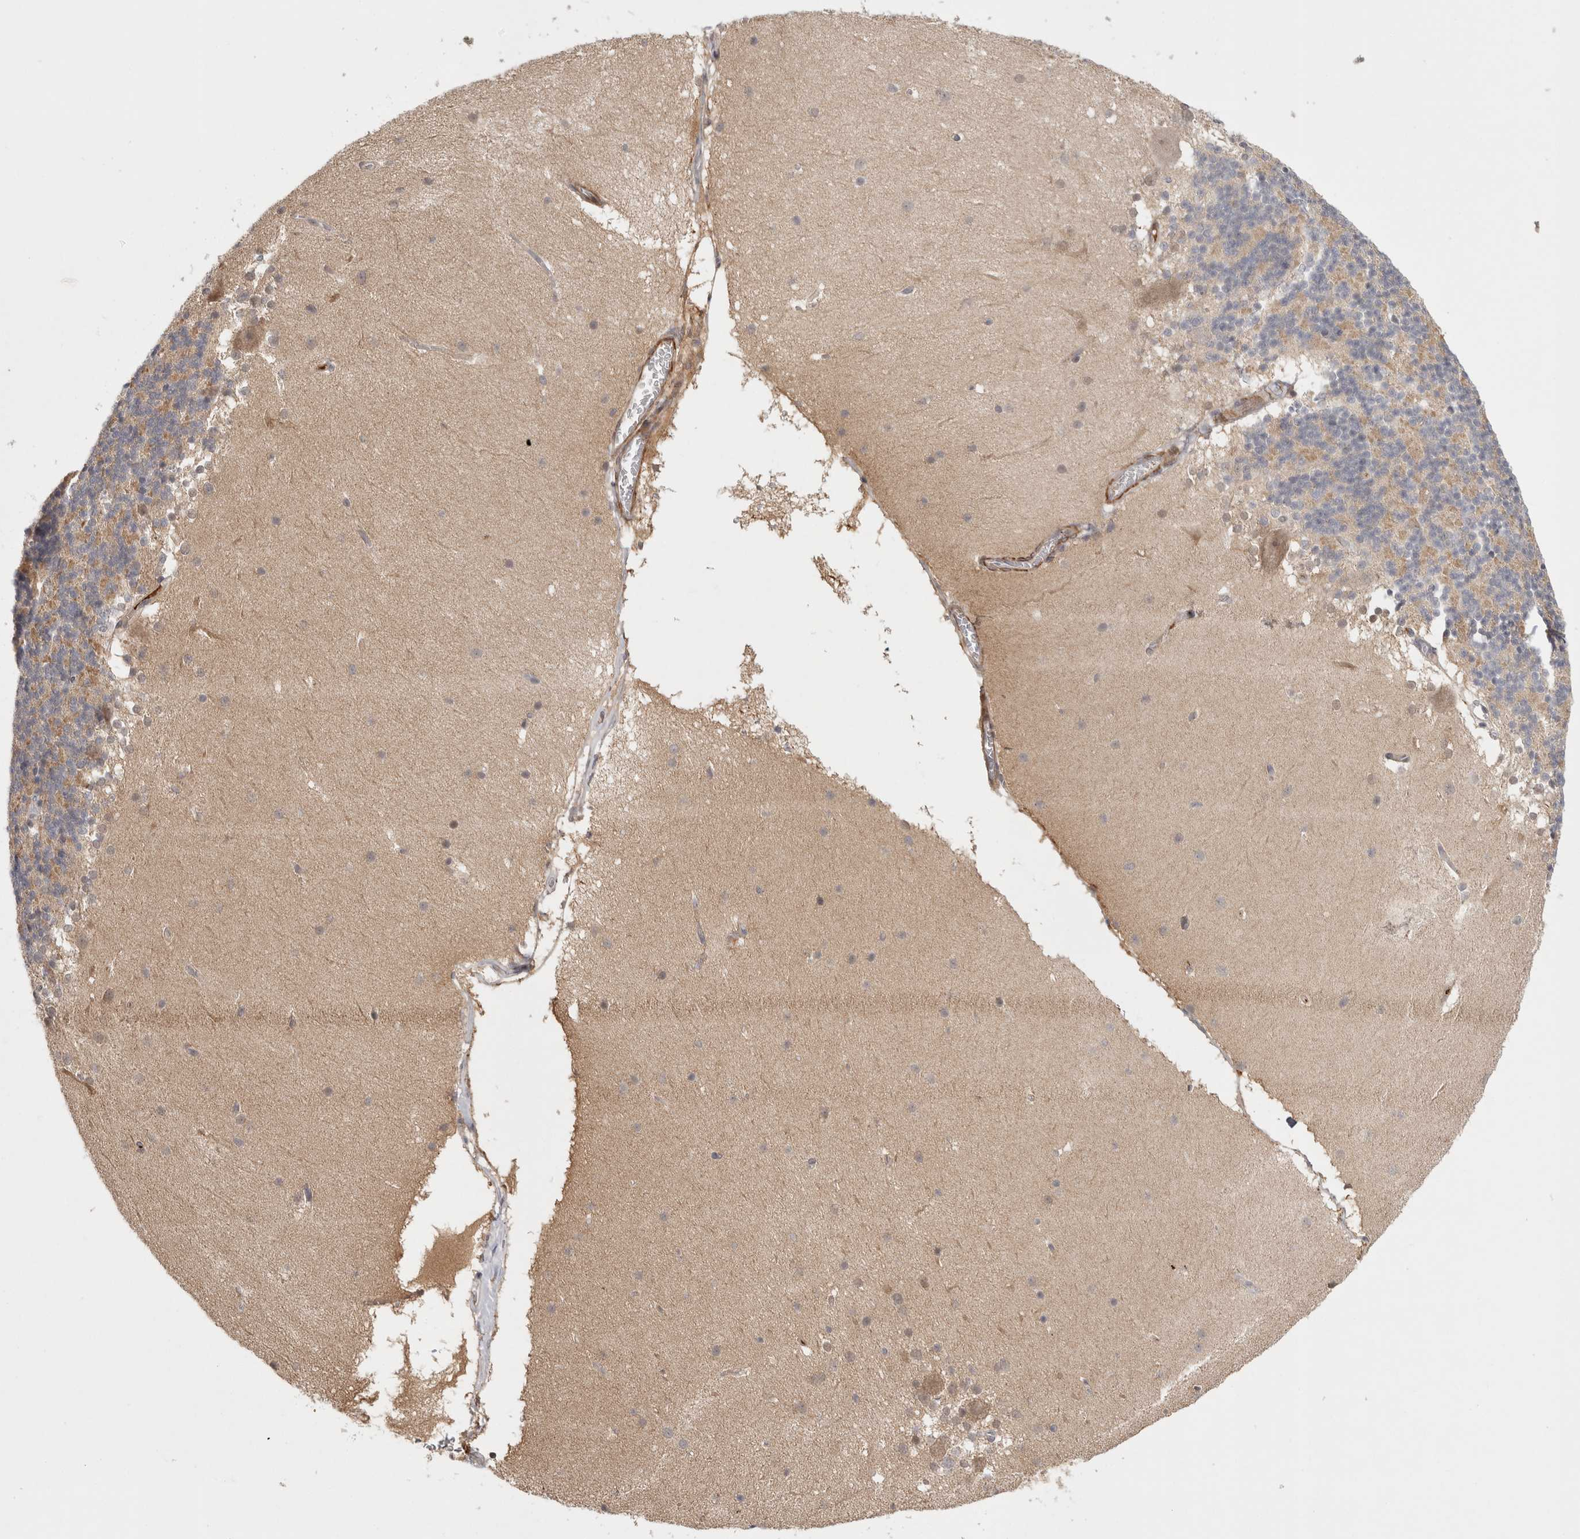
{"staining": {"intensity": "moderate", "quantity": "<25%", "location": "cytoplasmic/membranous"}, "tissue": "cerebellum", "cell_type": "Cells in granular layer", "image_type": "normal", "snomed": [{"axis": "morphology", "description": "Normal tissue, NOS"}, {"axis": "topography", "description": "Cerebellum"}], "caption": "A micrograph of human cerebellum stained for a protein demonstrates moderate cytoplasmic/membranous brown staining in cells in granular layer.", "gene": "ZNF318", "patient": {"sex": "female", "age": 19}}